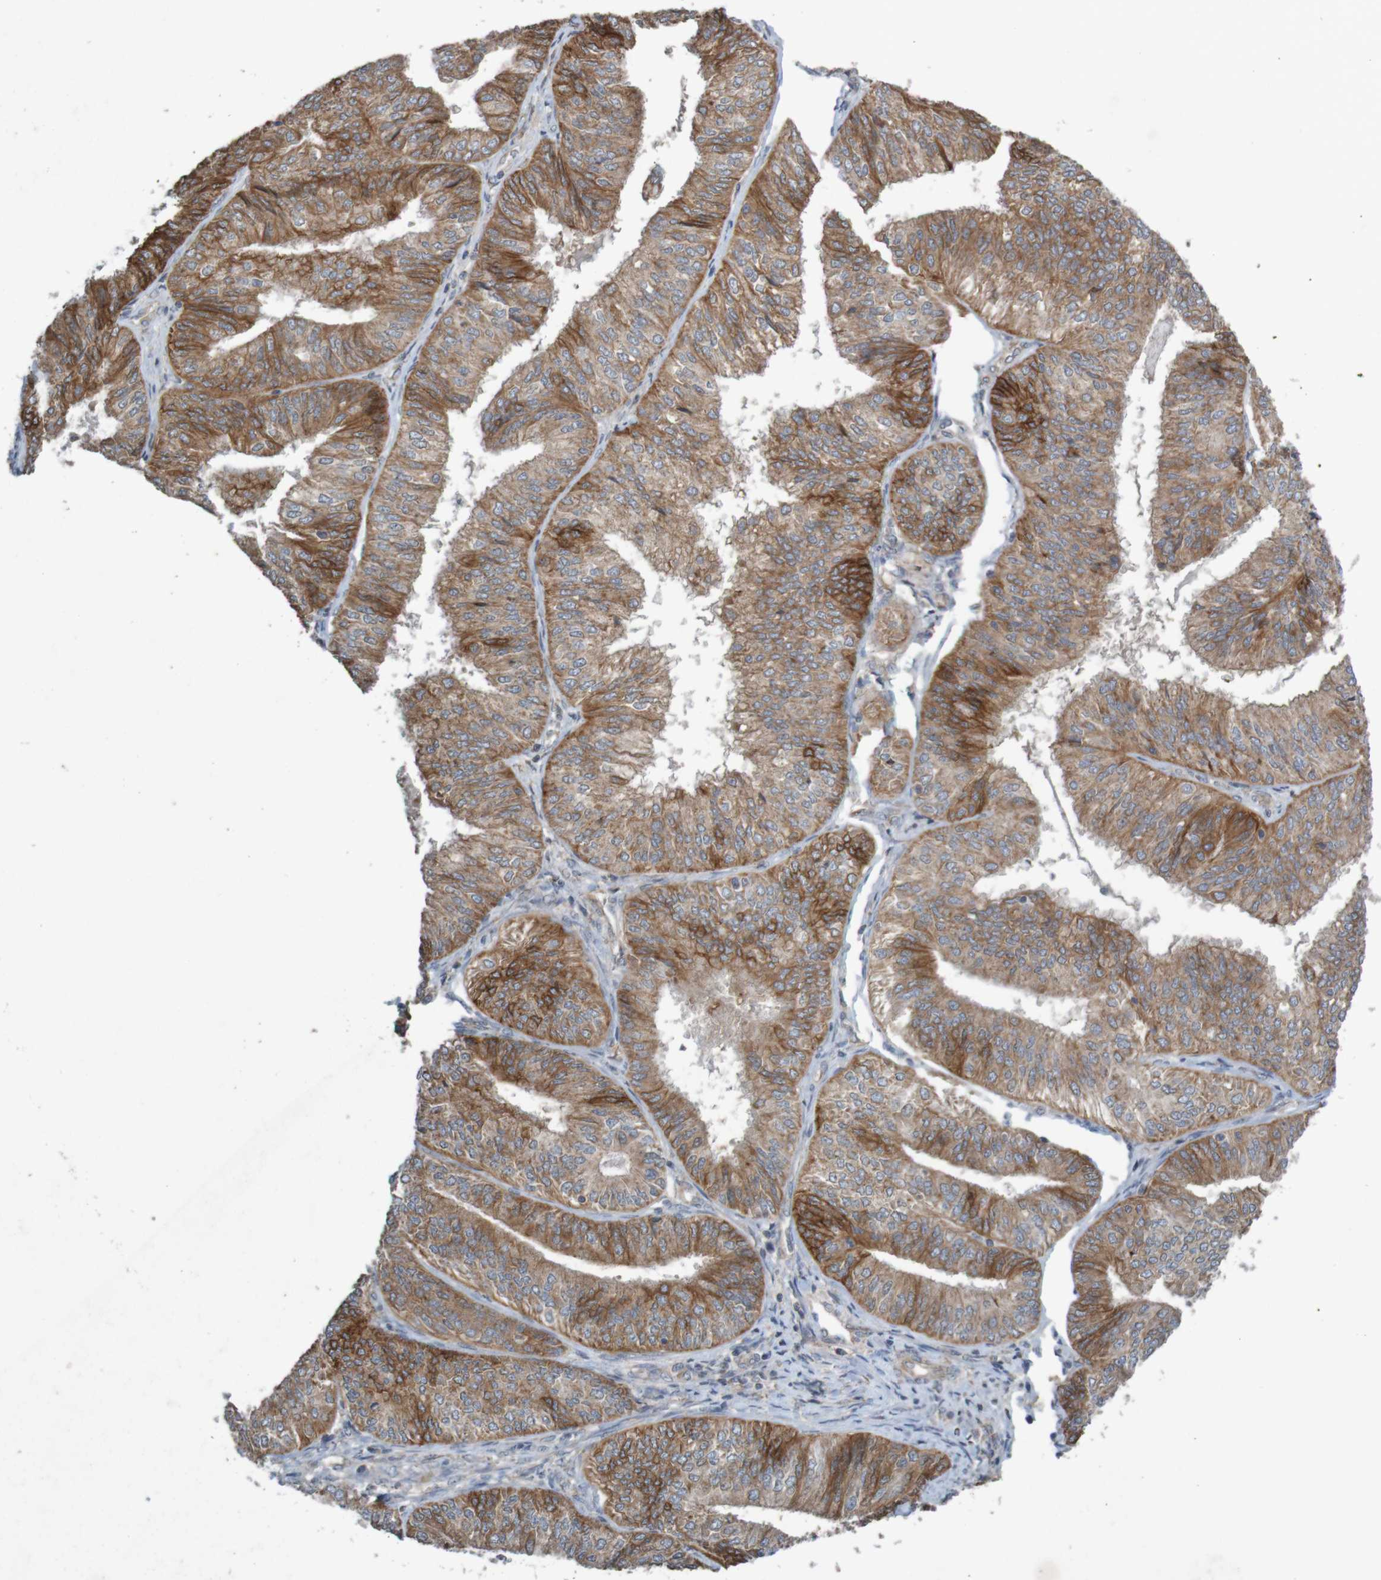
{"staining": {"intensity": "moderate", "quantity": ">75%", "location": "cytoplasmic/membranous"}, "tissue": "endometrial cancer", "cell_type": "Tumor cells", "image_type": "cancer", "snomed": [{"axis": "morphology", "description": "Adenocarcinoma, NOS"}, {"axis": "topography", "description": "Endometrium"}], "caption": "Human endometrial cancer (adenocarcinoma) stained with a brown dye displays moderate cytoplasmic/membranous positive positivity in approximately >75% of tumor cells.", "gene": "B3GAT2", "patient": {"sex": "female", "age": 58}}